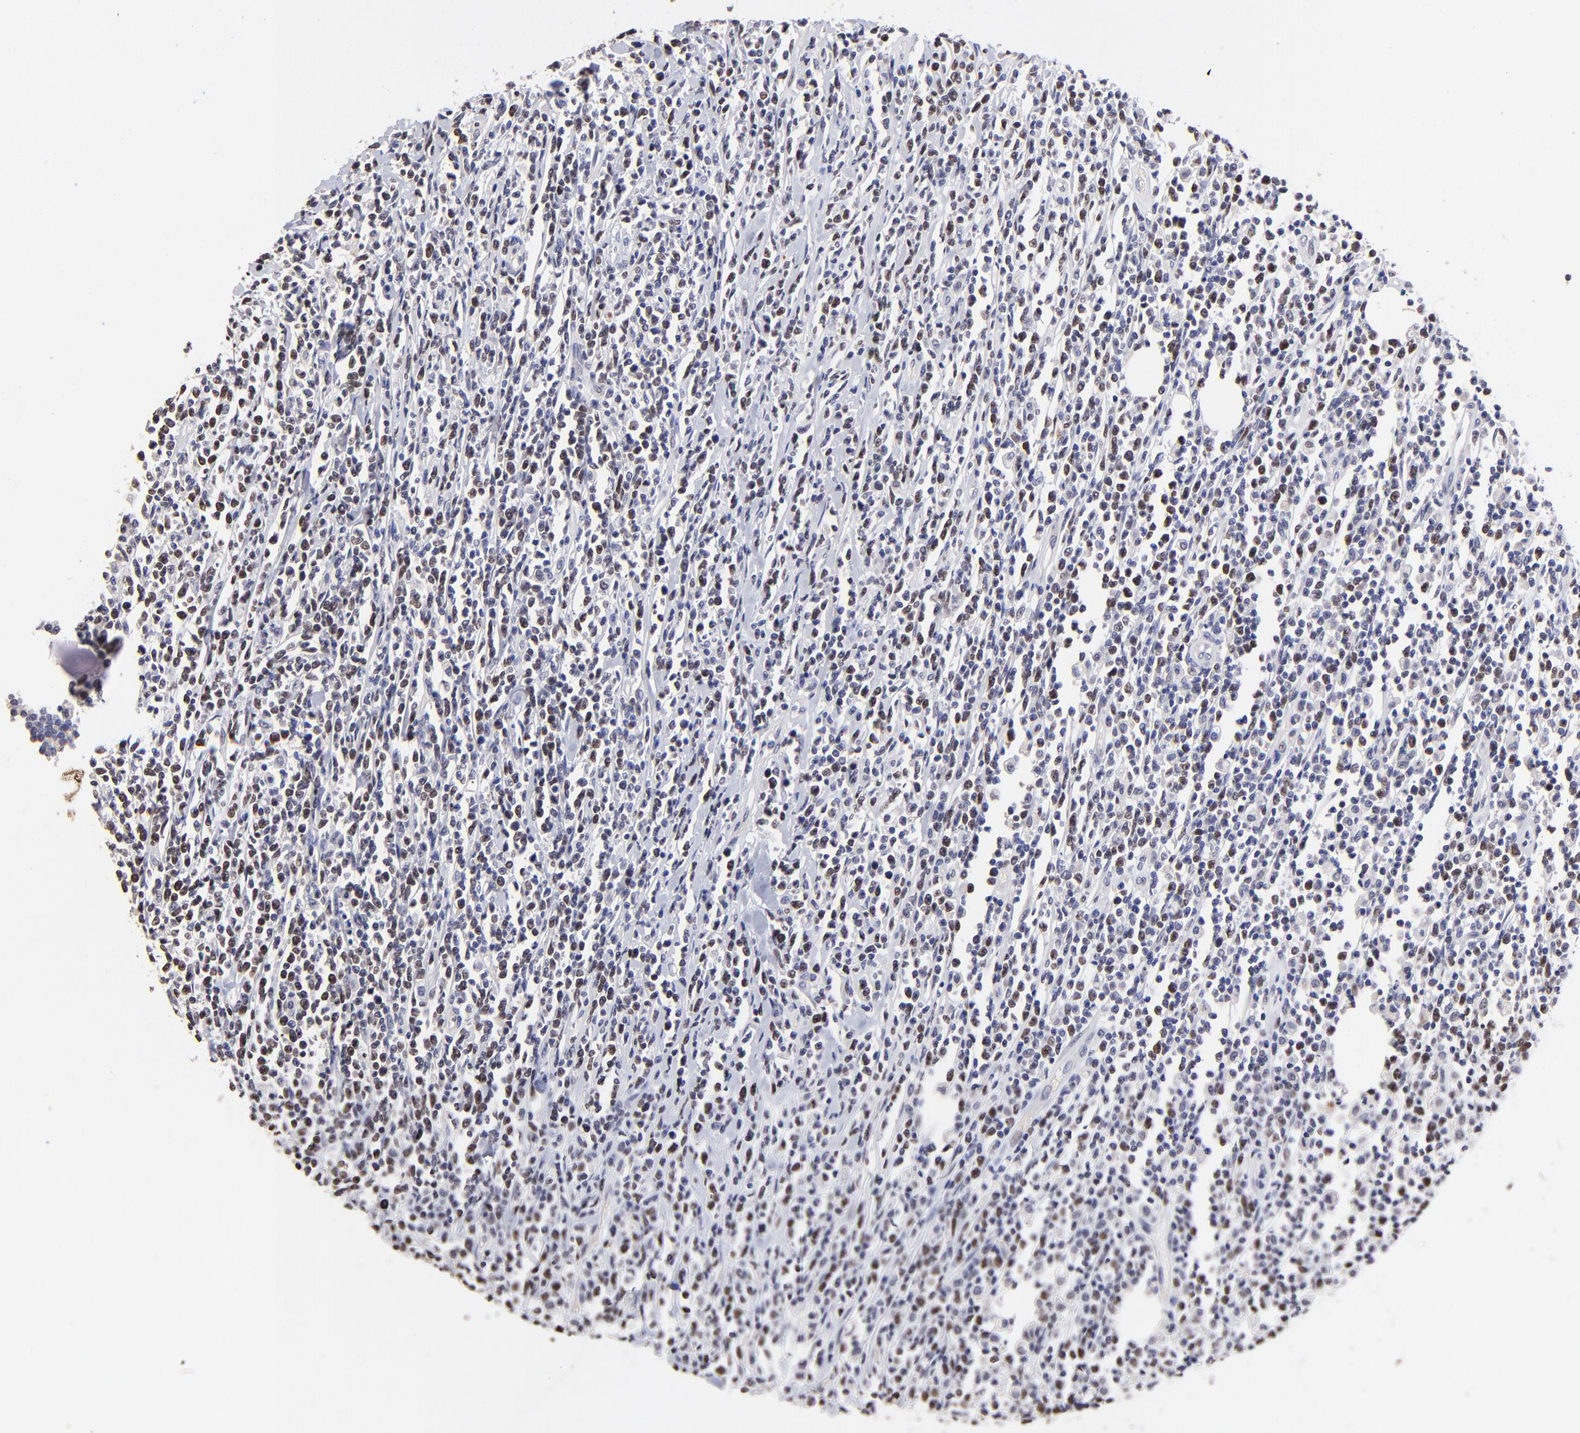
{"staining": {"intensity": "moderate", "quantity": "25%-75%", "location": "nuclear"}, "tissue": "lymphoma", "cell_type": "Tumor cells", "image_type": "cancer", "snomed": [{"axis": "morphology", "description": "Malignant lymphoma, non-Hodgkin's type, High grade"}, {"axis": "topography", "description": "Colon"}], "caption": "Brown immunohistochemical staining in malignant lymphoma, non-Hodgkin's type (high-grade) reveals moderate nuclear positivity in approximately 25%-75% of tumor cells.", "gene": "DNMT1", "patient": {"sex": "male", "age": 82}}